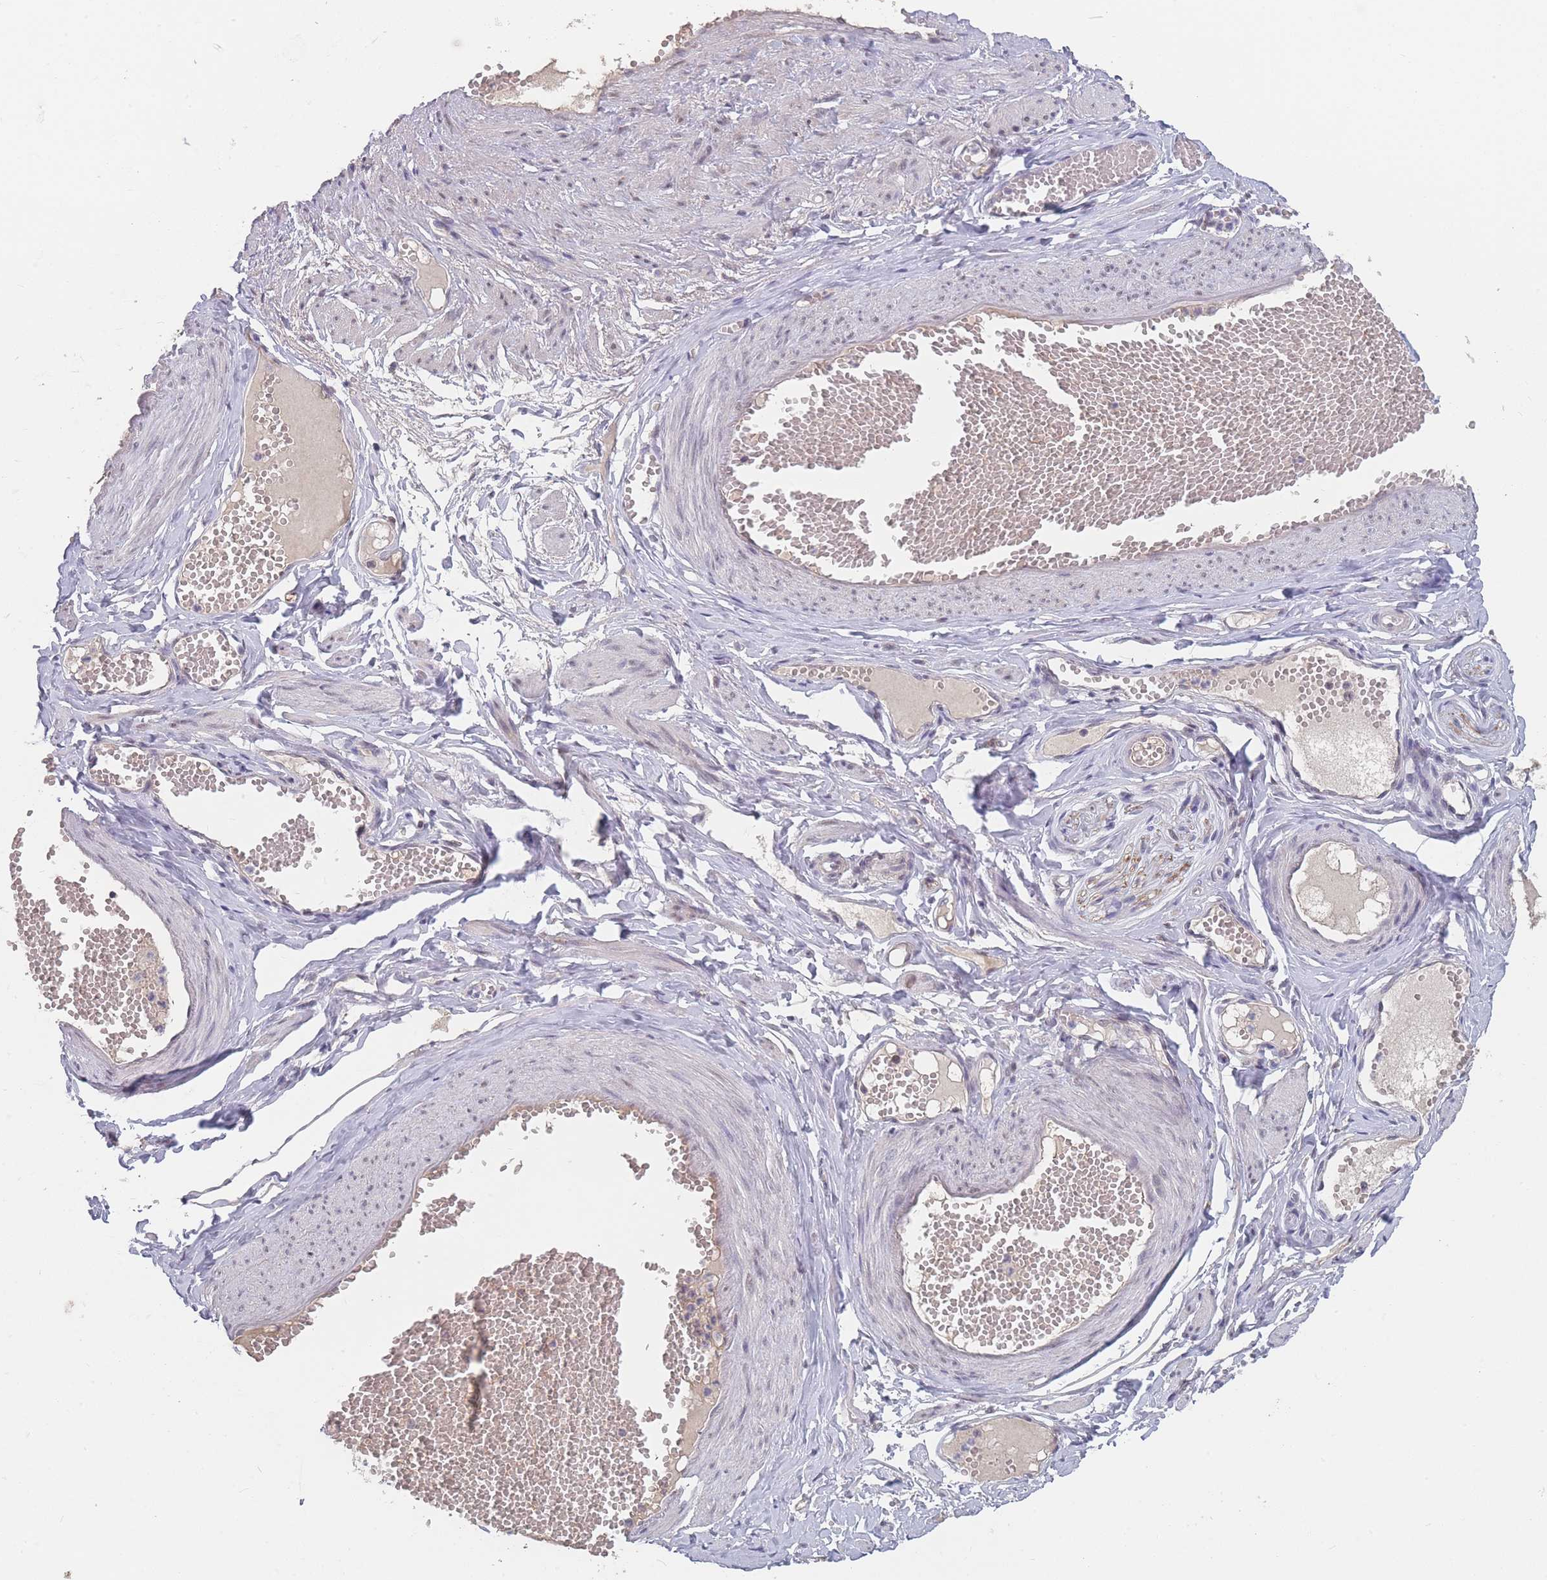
{"staining": {"intensity": "negative", "quantity": "none", "location": "none"}, "tissue": "adipose tissue", "cell_type": "Adipocytes", "image_type": "normal", "snomed": [{"axis": "morphology", "description": "Normal tissue, NOS"}, {"axis": "topography", "description": "Smooth muscle"}, {"axis": "topography", "description": "Peripheral nerve tissue"}], "caption": "Immunohistochemical staining of normal adipose tissue reveals no significant expression in adipocytes. (Immunohistochemistry (ihc), brightfield microscopy, high magnification).", "gene": "ANKRD10", "patient": {"sex": "female", "age": 39}}